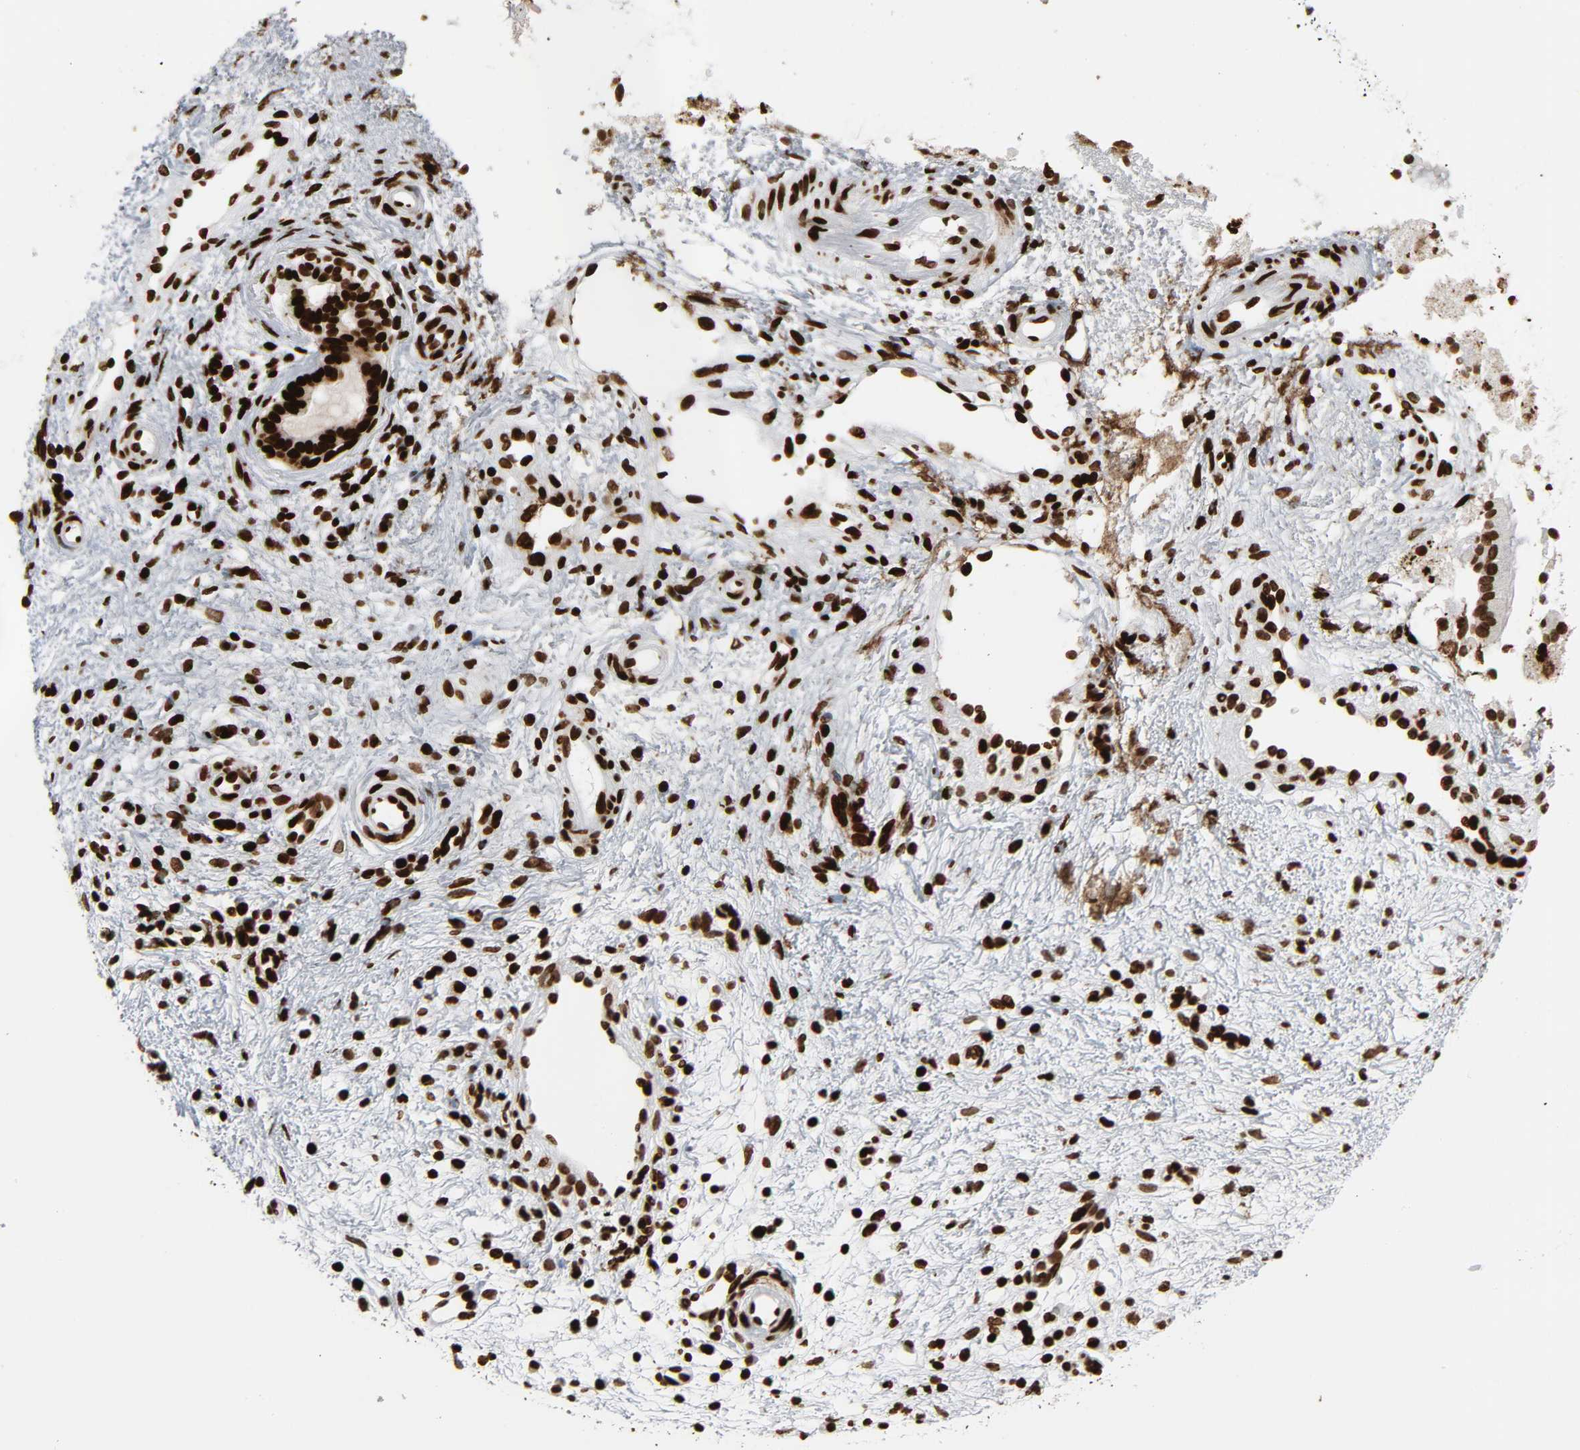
{"staining": {"intensity": "strong", "quantity": ">75%", "location": "nuclear"}, "tissue": "nasopharynx", "cell_type": "Respiratory epithelial cells", "image_type": "normal", "snomed": [{"axis": "morphology", "description": "Normal tissue, NOS"}, {"axis": "topography", "description": "Nasopharynx"}], "caption": "An IHC micrograph of unremarkable tissue is shown. Protein staining in brown shows strong nuclear positivity in nasopharynx within respiratory epithelial cells.", "gene": "RXRA", "patient": {"sex": "male", "age": 21}}